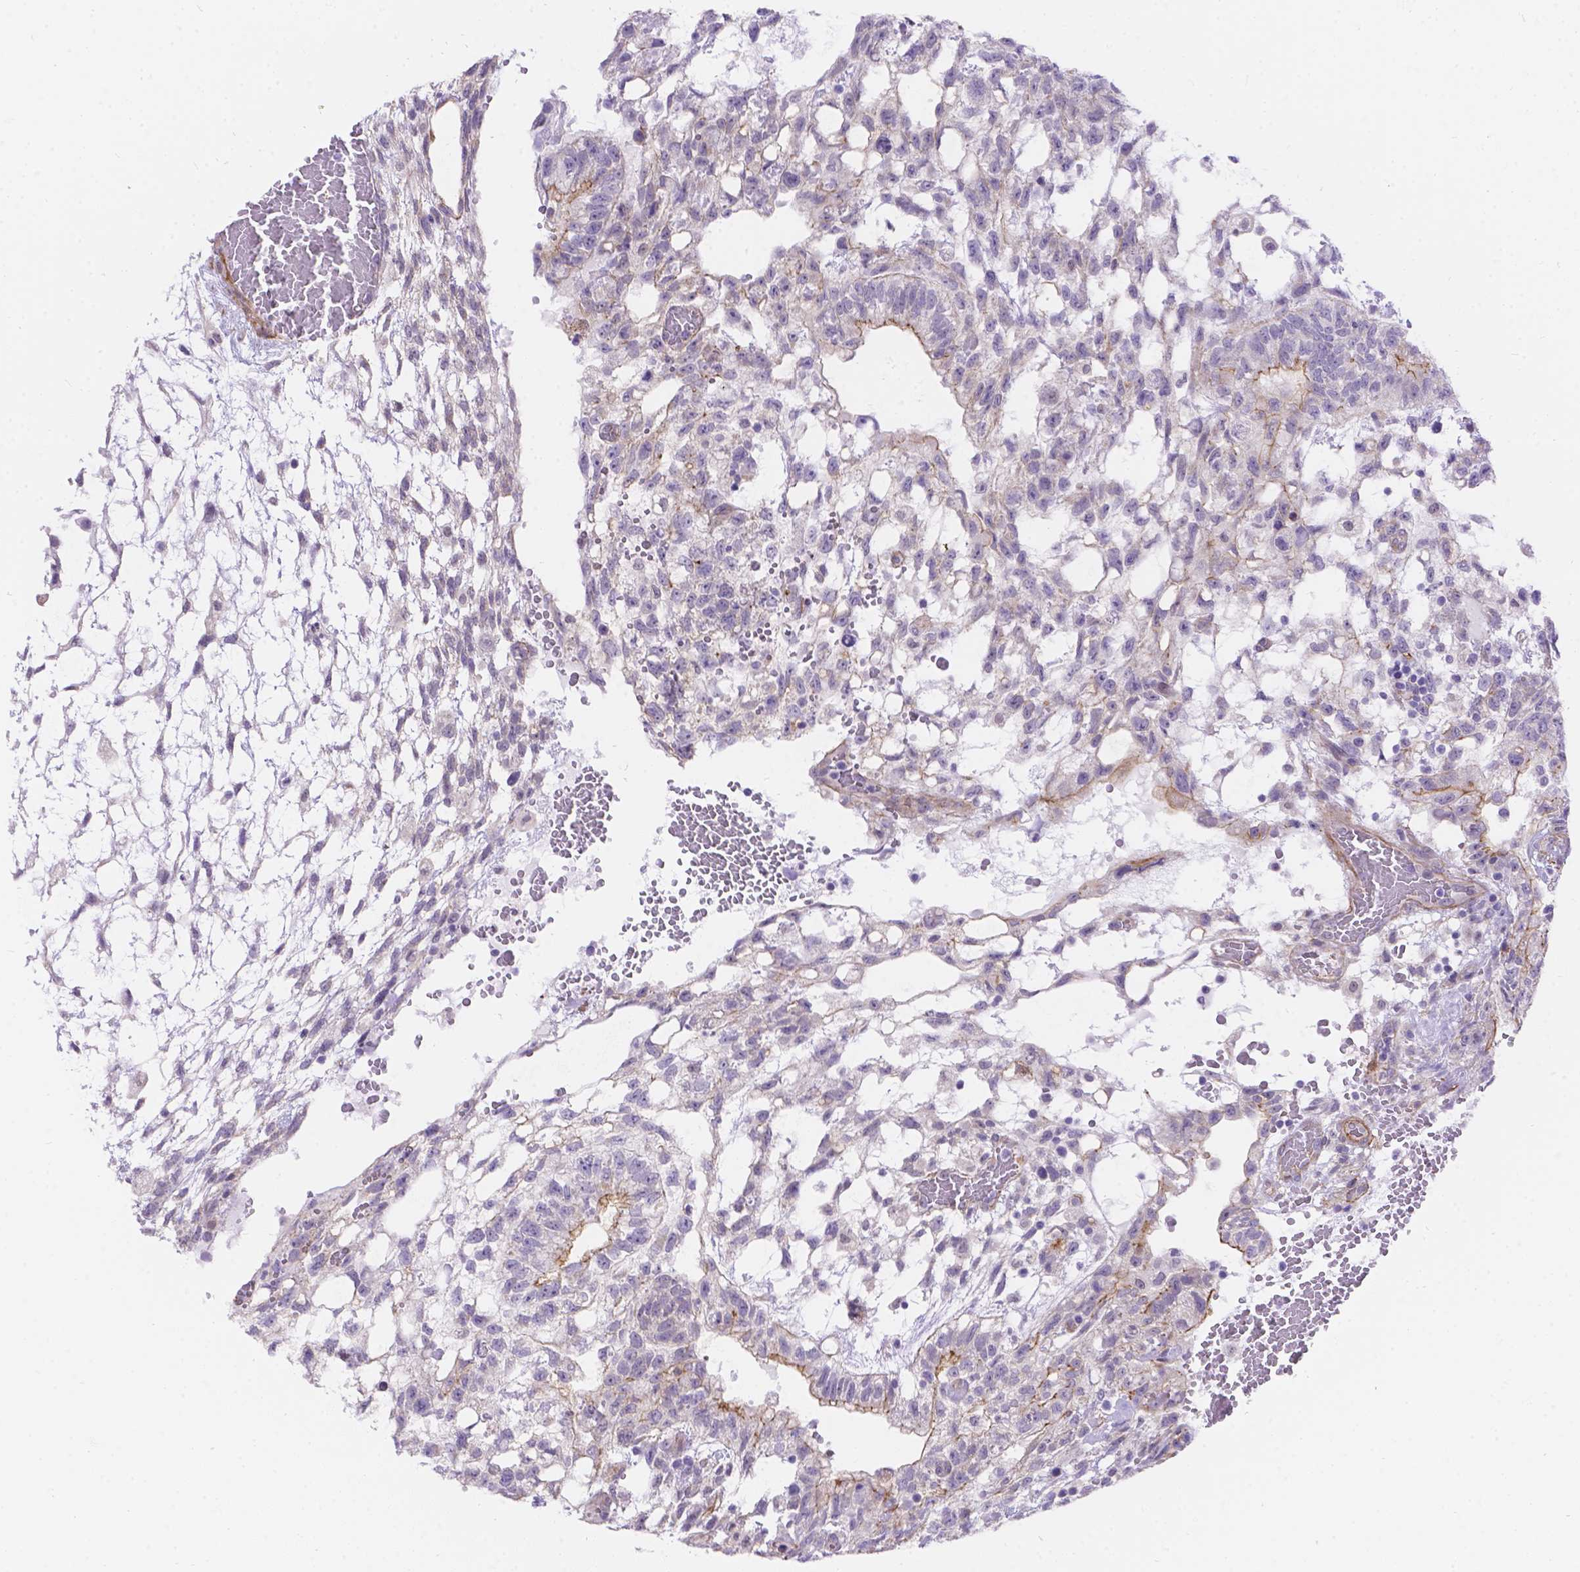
{"staining": {"intensity": "moderate", "quantity": "<25%", "location": "cytoplasmic/membranous"}, "tissue": "testis cancer", "cell_type": "Tumor cells", "image_type": "cancer", "snomed": [{"axis": "morphology", "description": "Carcinoma, Embryonal, NOS"}, {"axis": "topography", "description": "Testis"}], "caption": "DAB immunohistochemical staining of testis embryonal carcinoma shows moderate cytoplasmic/membranous protein staining in approximately <25% of tumor cells.", "gene": "PALS1", "patient": {"sex": "male", "age": 32}}